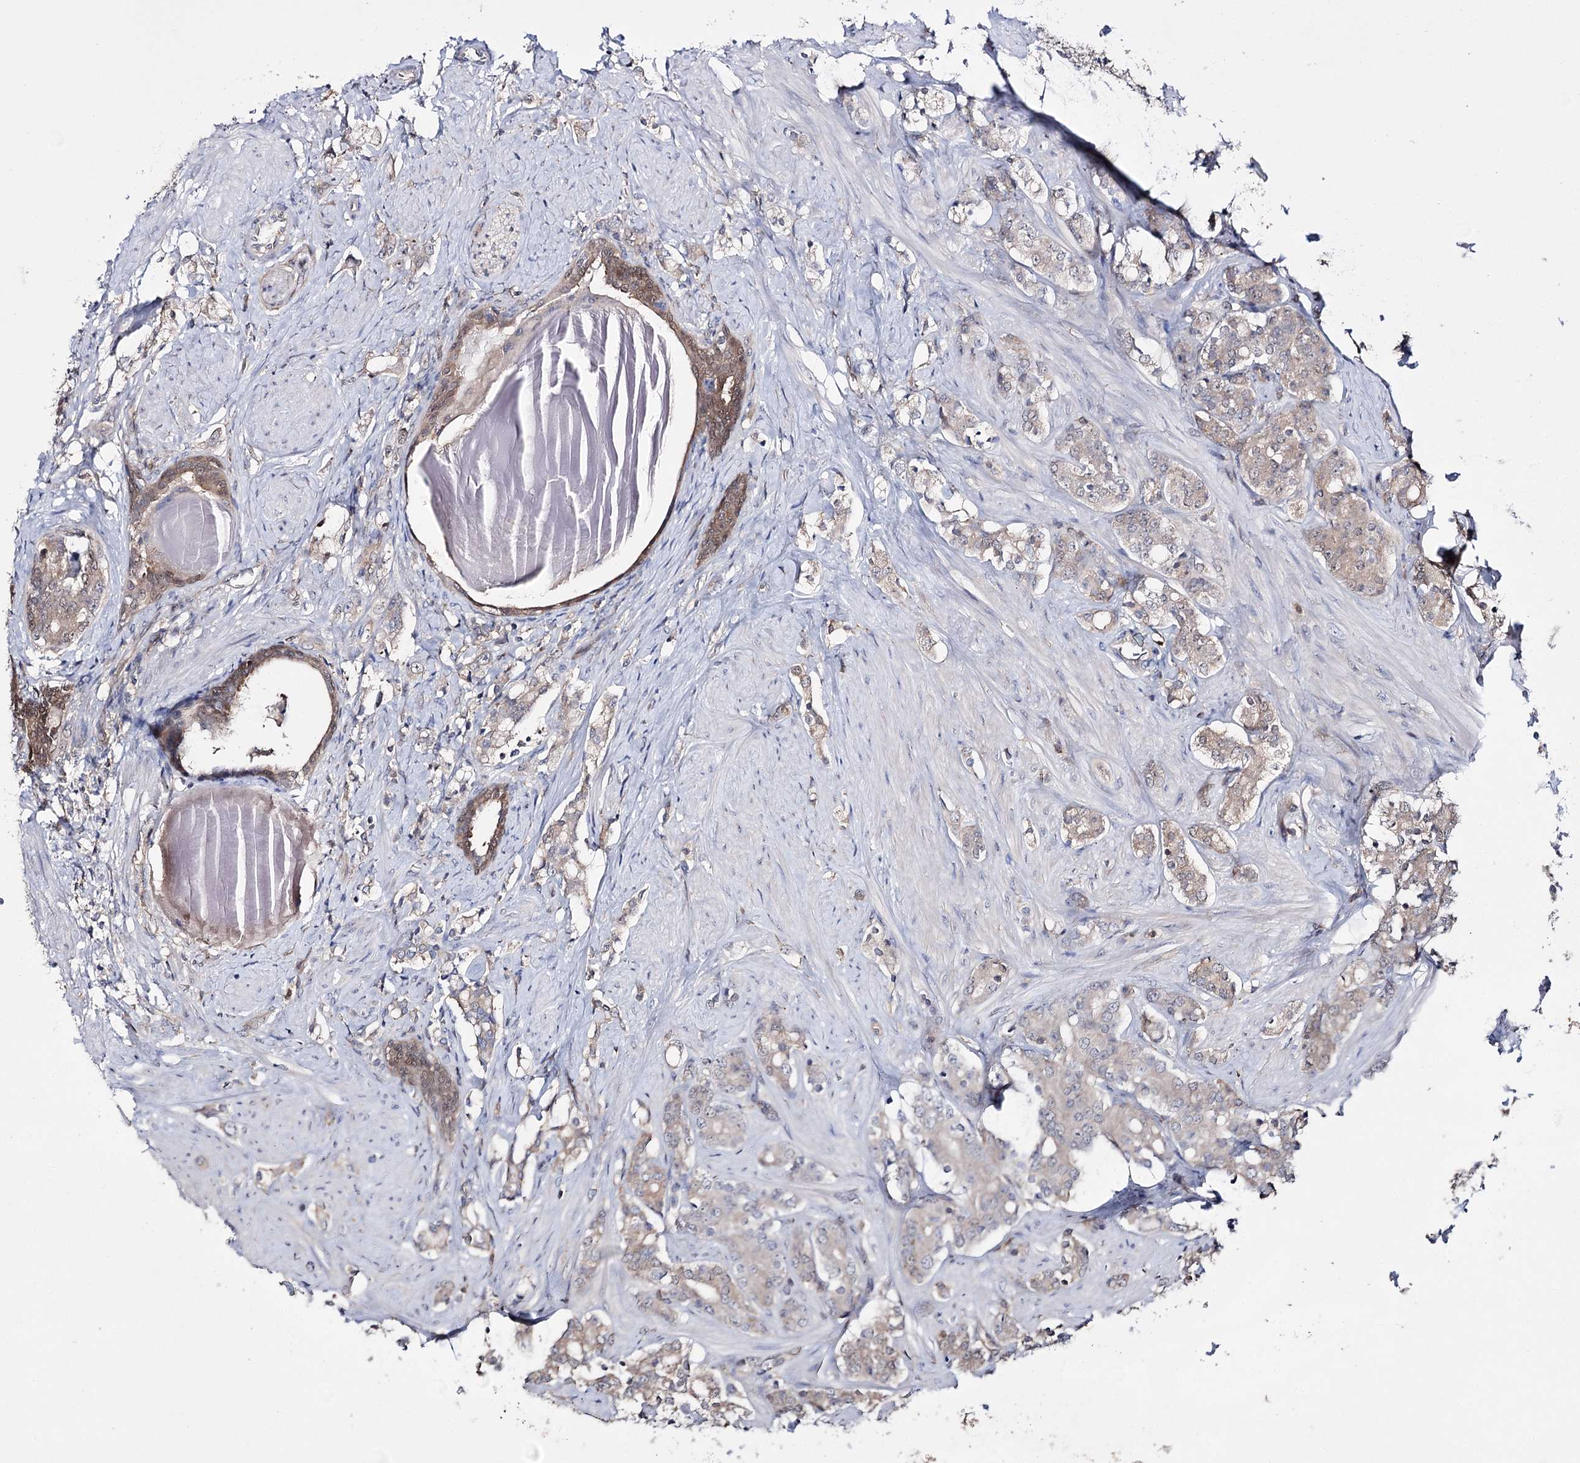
{"staining": {"intensity": "moderate", "quantity": ">75%", "location": "cytoplasmic/membranous"}, "tissue": "prostate cancer", "cell_type": "Tumor cells", "image_type": "cancer", "snomed": [{"axis": "morphology", "description": "Adenocarcinoma, High grade"}, {"axis": "topography", "description": "Prostate"}], "caption": "Prostate cancer (high-grade adenocarcinoma) stained with DAB (3,3'-diaminobenzidine) immunohistochemistry (IHC) demonstrates medium levels of moderate cytoplasmic/membranous expression in about >75% of tumor cells. (DAB = brown stain, brightfield microscopy at high magnification).", "gene": "PTER", "patient": {"sex": "male", "age": 62}}